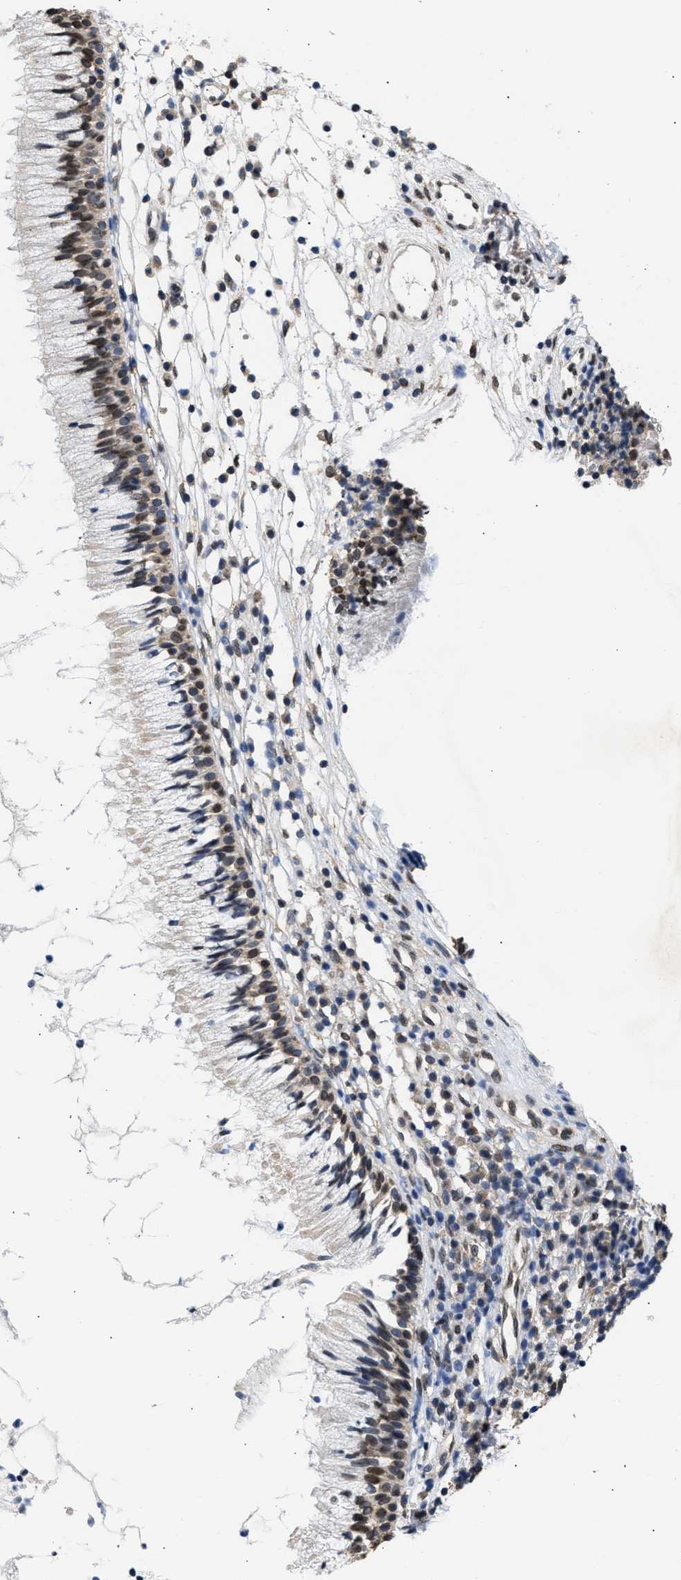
{"staining": {"intensity": "moderate", "quantity": "25%-75%", "location": "cytoplasmic/membranous,nuclear"}, "tissue": "nasopharynx", "cell_type": "Respiratory epithelial cells", "image_type": "normal", "snomed": [{"axis": "morphology", "description": "Normal tissue, NOS"}, {"axis": "topography", "description": "Nasopharynx"}], "caption": "Immunohistochemical staining of benign nasopharynx demonstrates moderate cytoplasmic/membranous,nuclear protein expression in about 25%-75% of respiratory epithelial cells.", "gene": "NUP35", "patient": {"sex": "male", "age": 21}}